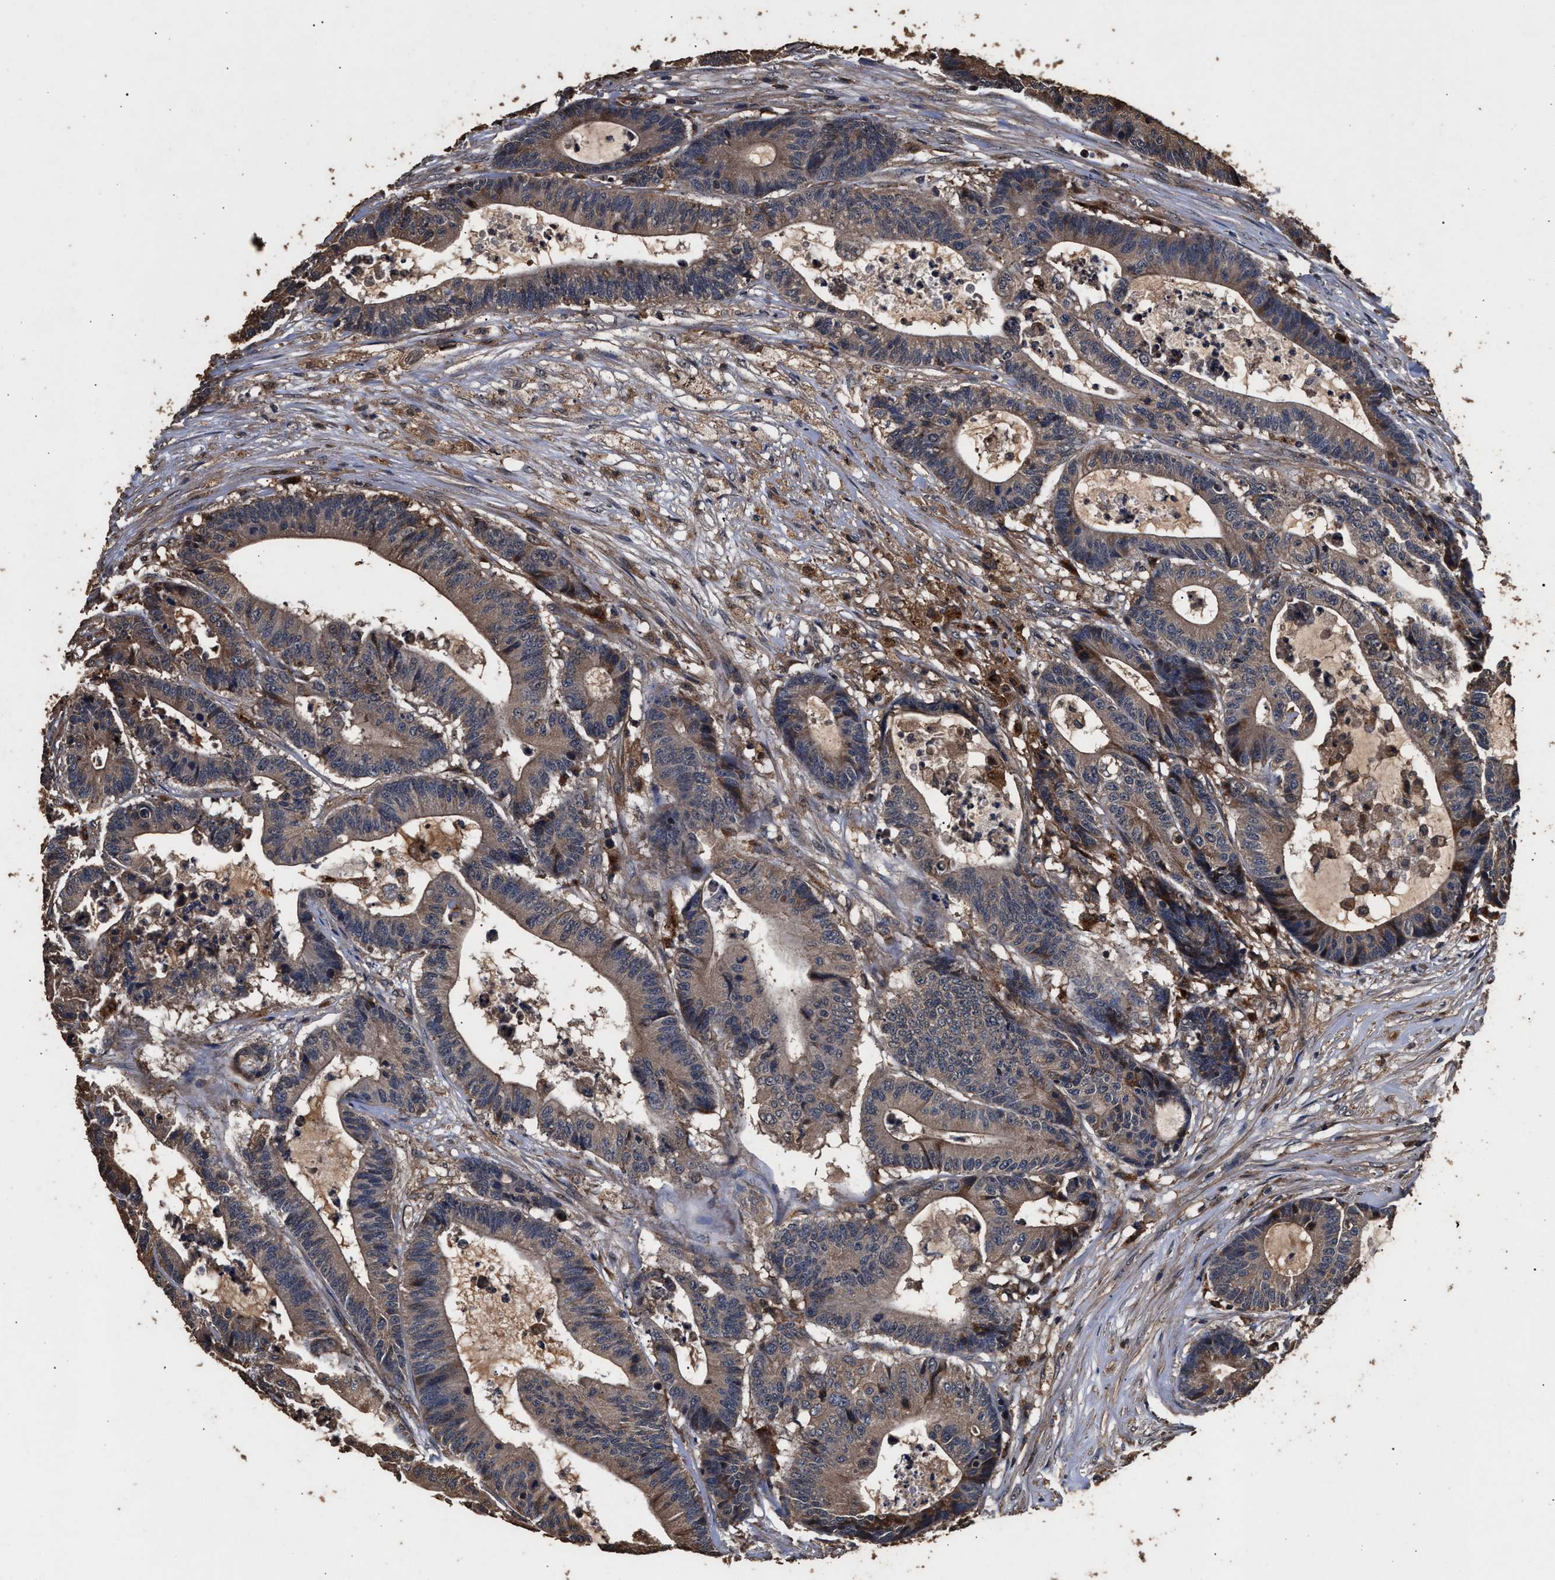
{"staining": {"intensity": "moderate", "quantity": ">75%", "location": "cytoplasmic/membranous"}, "tissue": "colorectal cancer", "cell_type": "Tumor cells", "image_type": "cancer", "snomed": [{"axis": "morphology", "description": "Adenocarcinoma, NOS"}, {"axis": "topography", "description": "Colon"}], "caption": "Moderate cytoplasmic/membranous staining is present in about >75% of tumor cells in adenocarcinoma (colorectal). (Stains: DAB (3,3'-diaminobenzidine) in brown, nuclei in blue, Microscopy: brightfield microscopy at high magnification).", "gene": "KYAT1", "patient": {"sex": "female", "age": 84}}